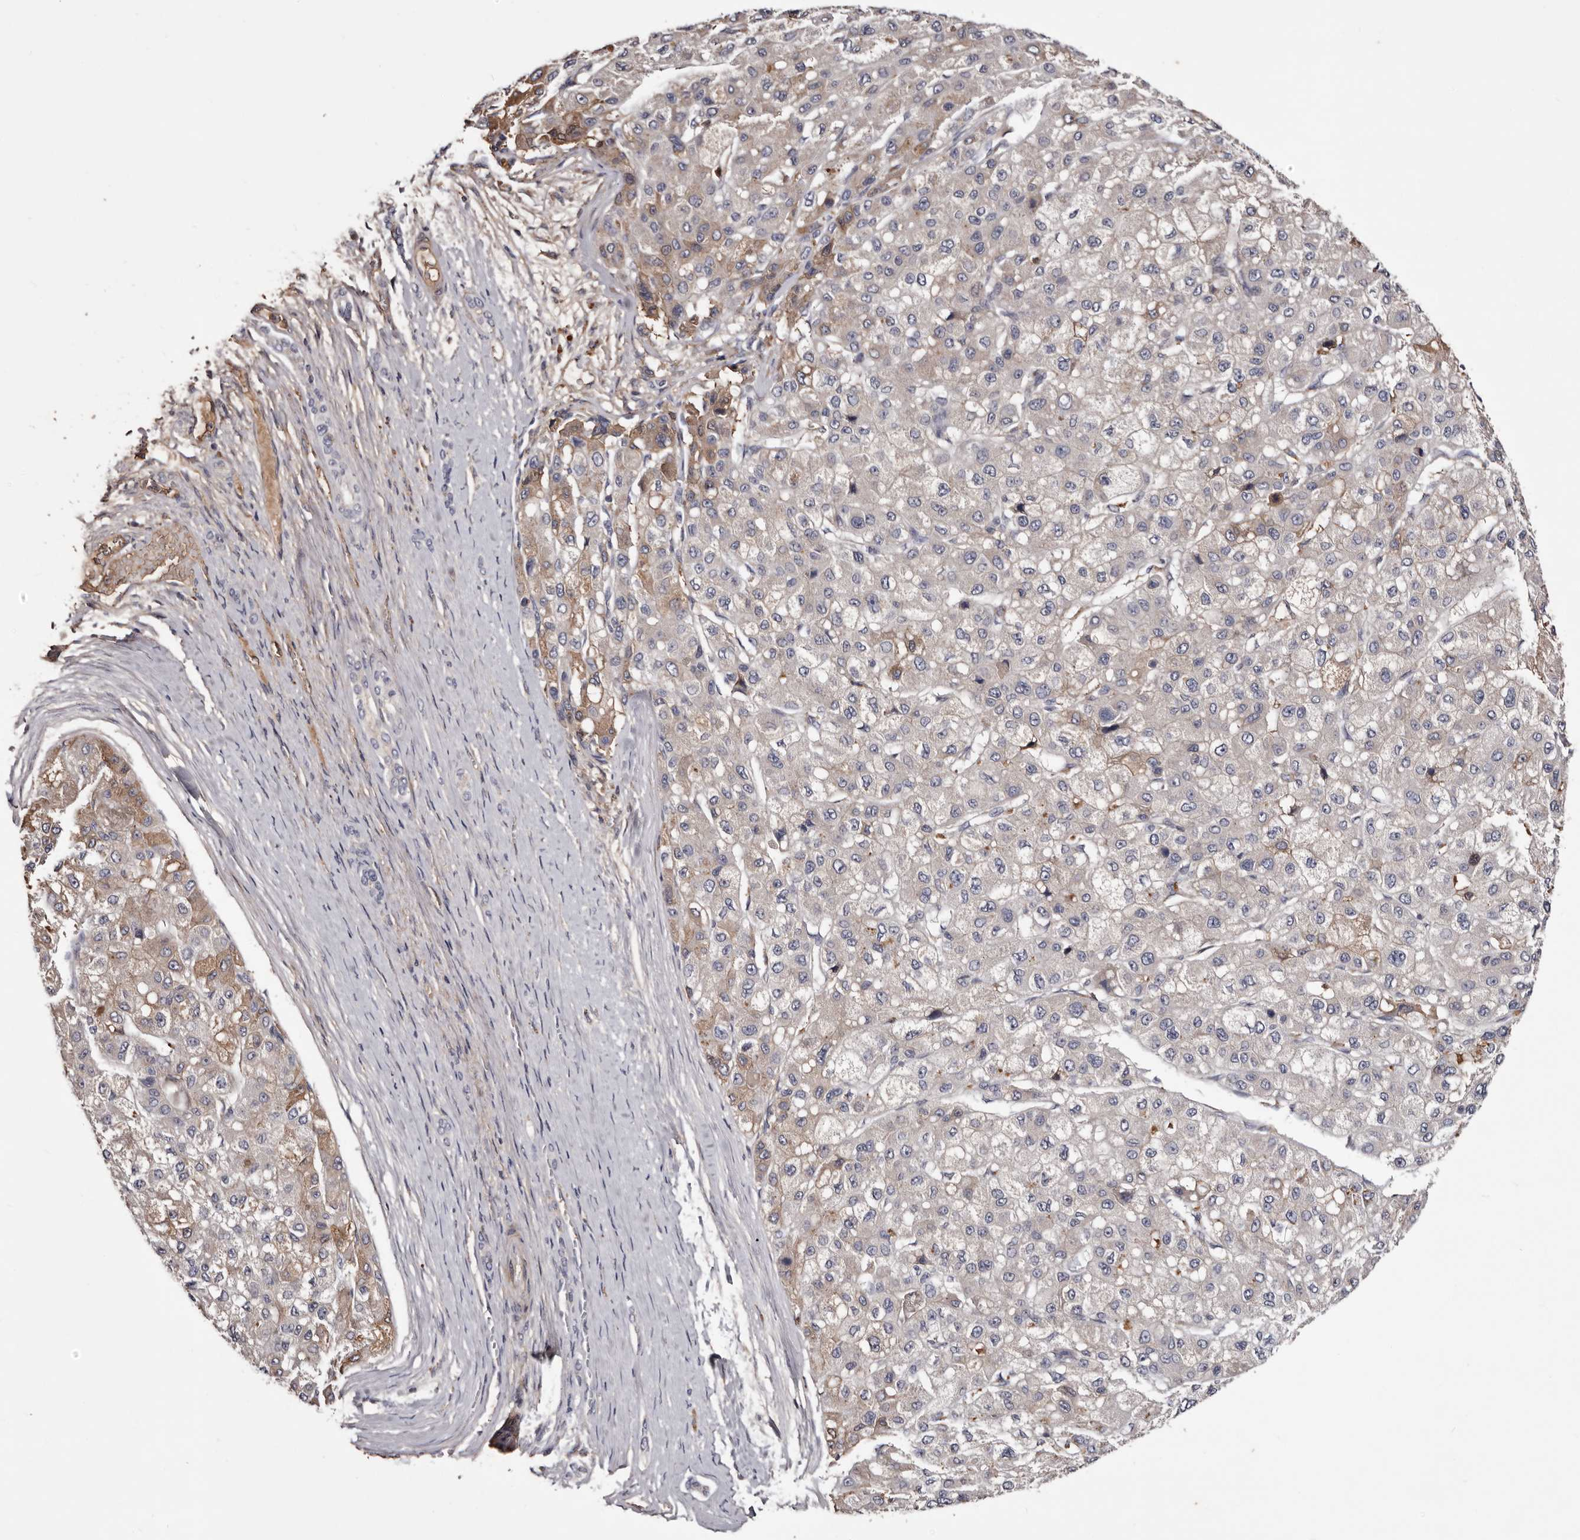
{"staining": {"intensity": "weak", "quantity": "<25%", "location": "cytoplasmic/membranous"}, "tissue": "liver cancer", "cell_type": "Tumor cells", "image_type": "cancer", "snomed": [{"axis": "morphology", "description": "Carcinoma, Hepatocellular, NOS"}, {"axis": "topography", "description": "Liver"}], "caption": "Tumor cells show no significant protein staining in liver hepatocellular carcinoma.", "gene": "CYP1B1", "patient": {"sex": "male", "age": 80}}